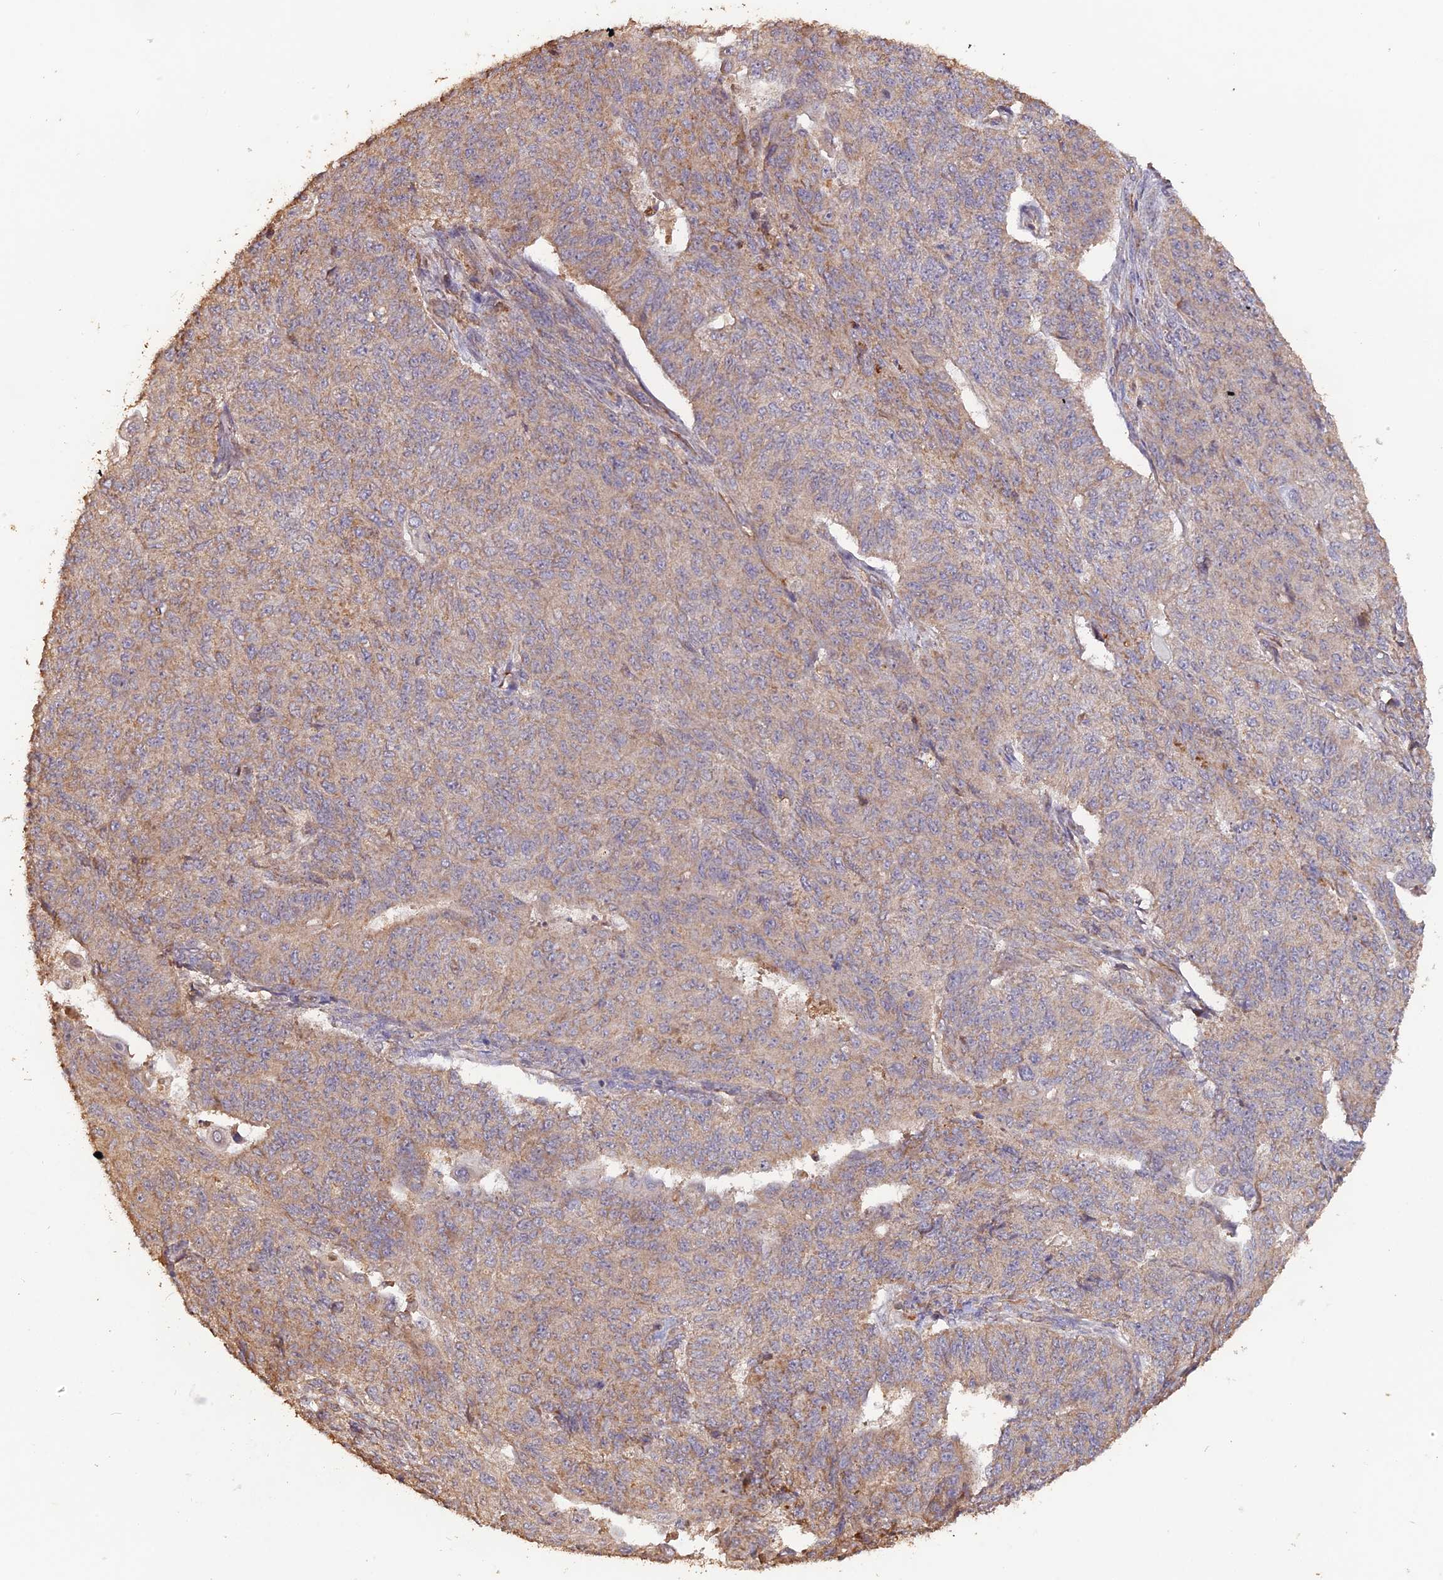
{"staining": {"intensity": "weak", "quantity": "25%-75%", "location": "cytoplasmic/membranous"}, "tissue": "endometrial cancer", "cell_type": "Tumor cells", "image_type": "cancer", "snomed": [{"axis": "morphology", "description": "Adenocarcinoma, NOS"}, {"axis": "topography", "description": "Endometrium"}], "caption": "DAB immunohistochemical staining of endometrial cancer reveals weak cytoplasmic/membranous protein staining in about 25%-75% of tumor cells.", "gene": "LAYN", "patient": {"sex": "female", "age": 32}}